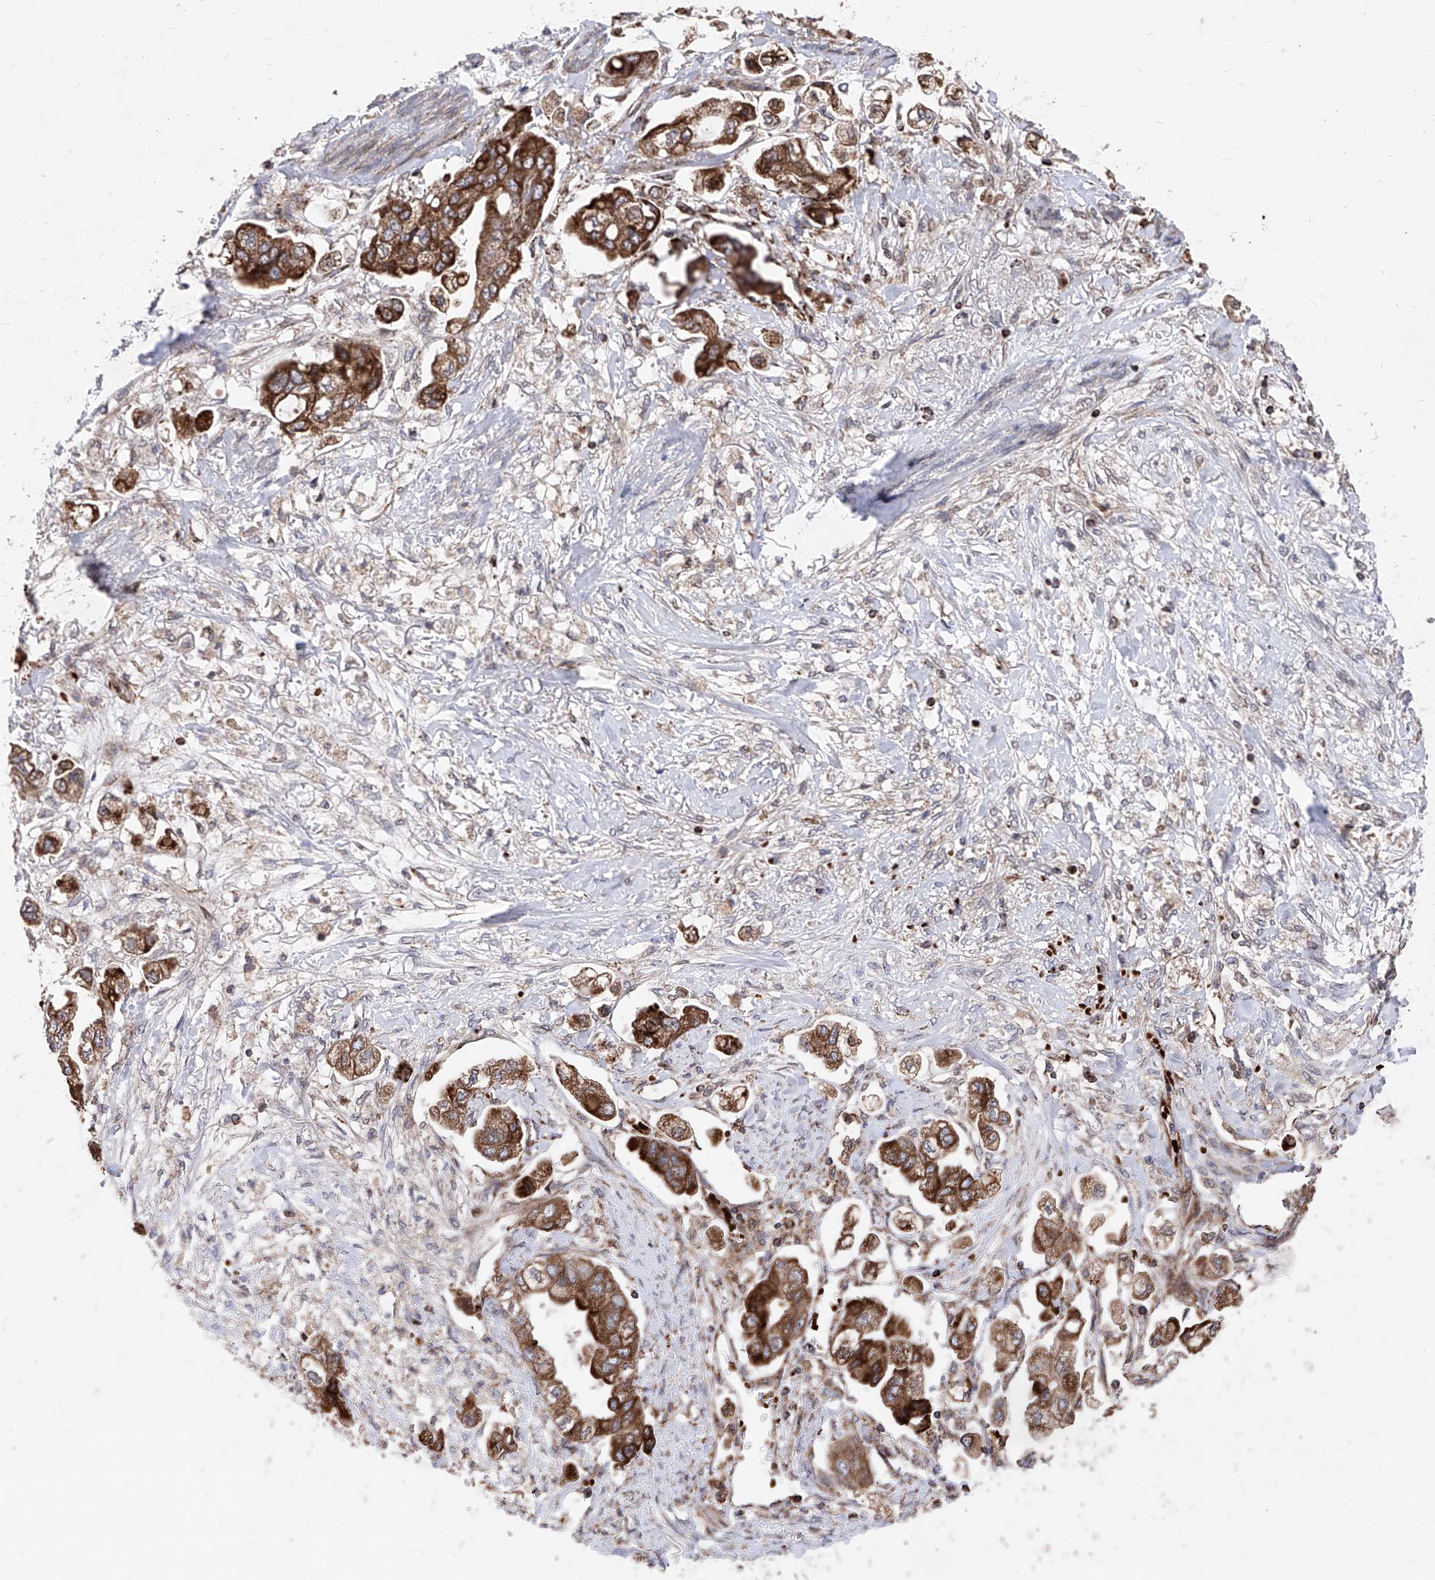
{"staining": {"intensity": "strong", "quantity": ">75%", "location": "cytoplasmic/membranous"}, "tissue": "stomach cancer", "cell_type": "Tumor cells", "image_type": "cancer", "snomed": [{"axis": "morphology", "description": "Adenocarcinoma, NOS"}, {"axis": "topography", "description": "Stomach"}], "caption": "Adenocarcinoma (stomach) tissue shows strong cytoplasmic/membranous expression in approximately >75% of tumor cells, visualized by immunohistochemistry.", "gene": "SEMA6A", "patient": {"sex": "male", "age": 62}}